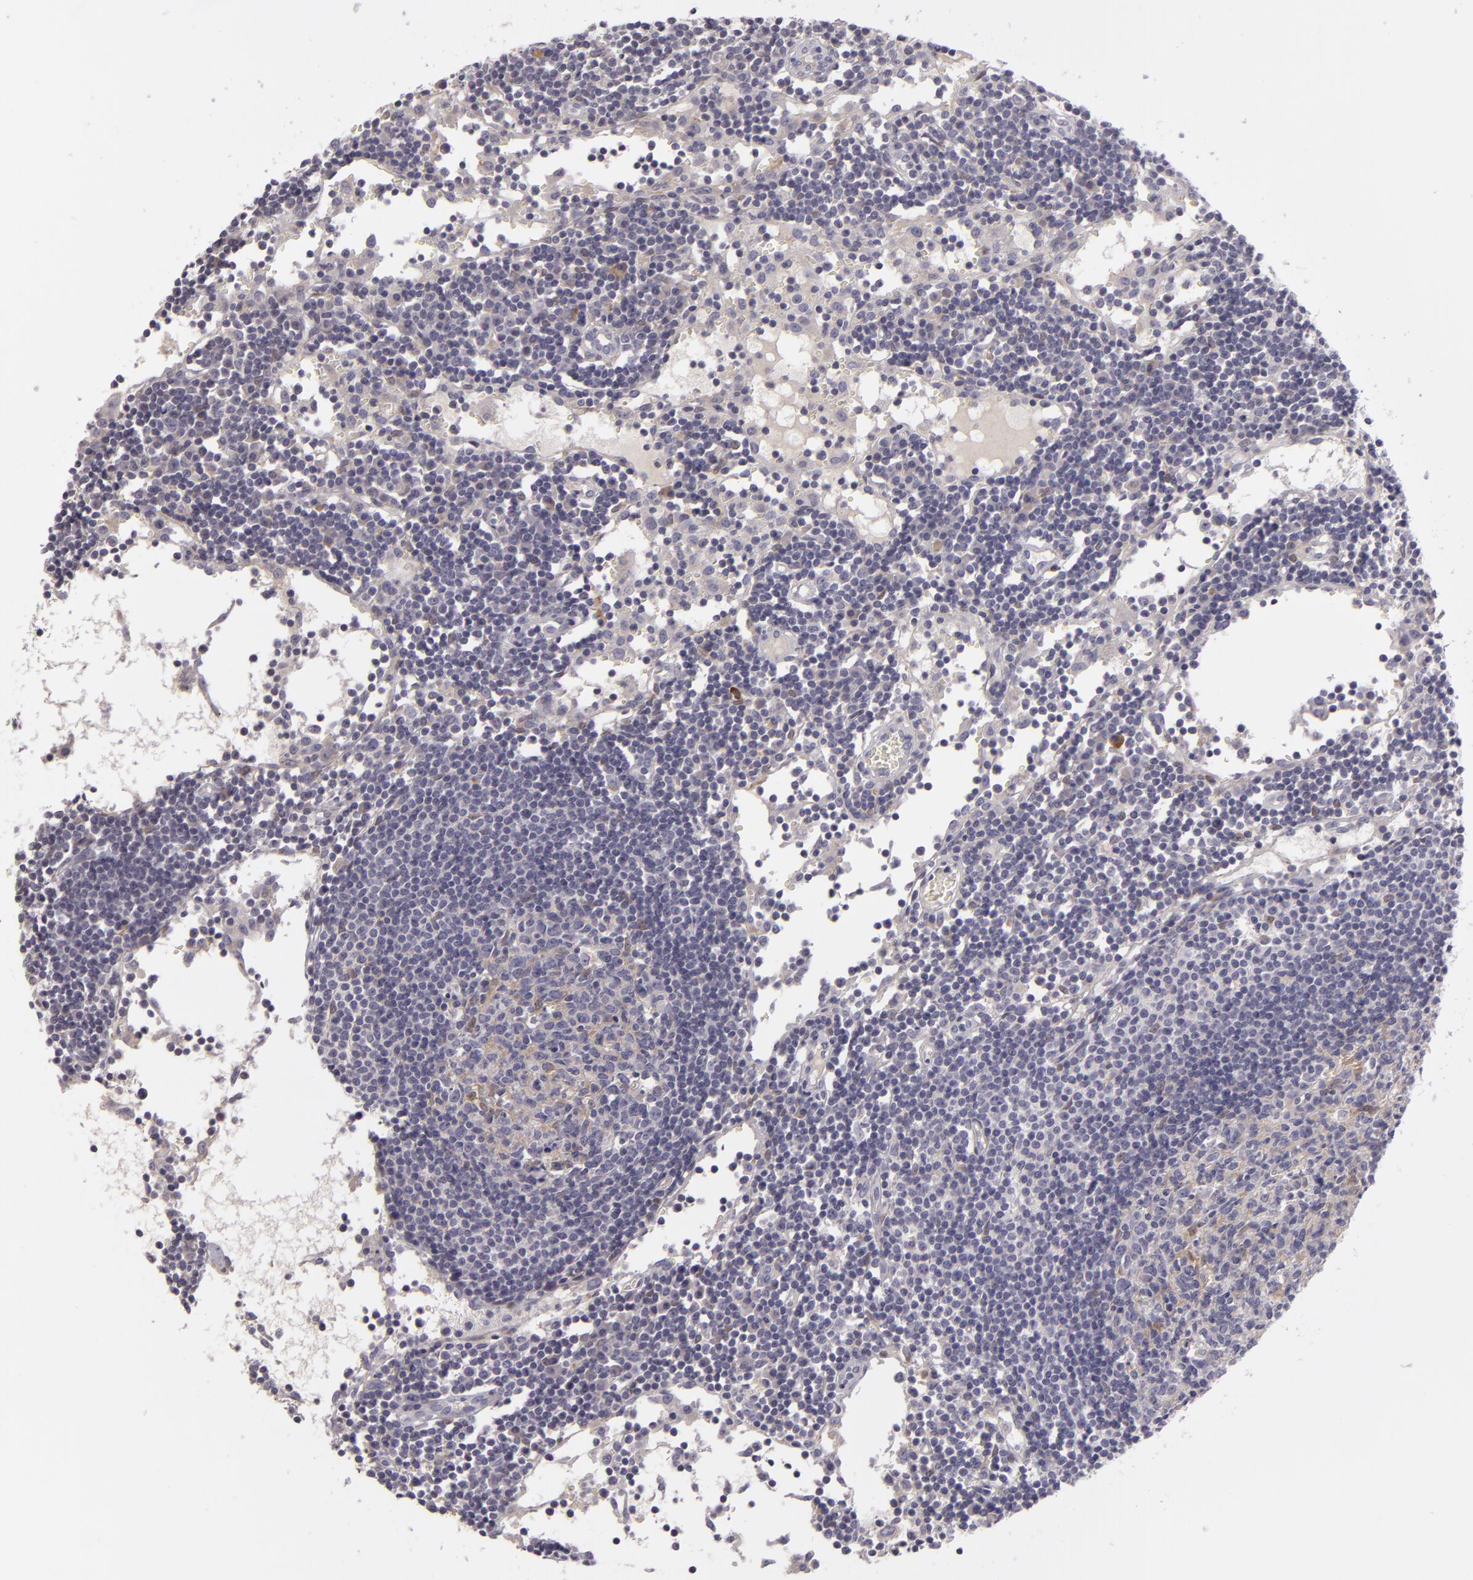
{"staining": {"intensity": "weak", "quantity": "<25%", "location": "nuclear"}, "tissue": "lymph node", "cell_type": "Germinal center cells", "image_type": "normal", "snomed": [{"axis": "morphology", "description": "Normal tissue, NOS"}, {"axis": "topography", "description": "Lymph node"}], "caption": "High magnification brightfield microscopy of benign lymph node stained with DAB (3,3'-diaminobenzidine) (brown) and counterstained with hematoxylin (blue): germinal center cells show no significant positivity. (Stains: DAB (3,3'-diaminobenzidine) IHC with hematoxylin counter stain, Microscopy: brightfield microscopy at high magnification).", "gene": "EFS", "patient": {"sex": "female", "age": 55}}